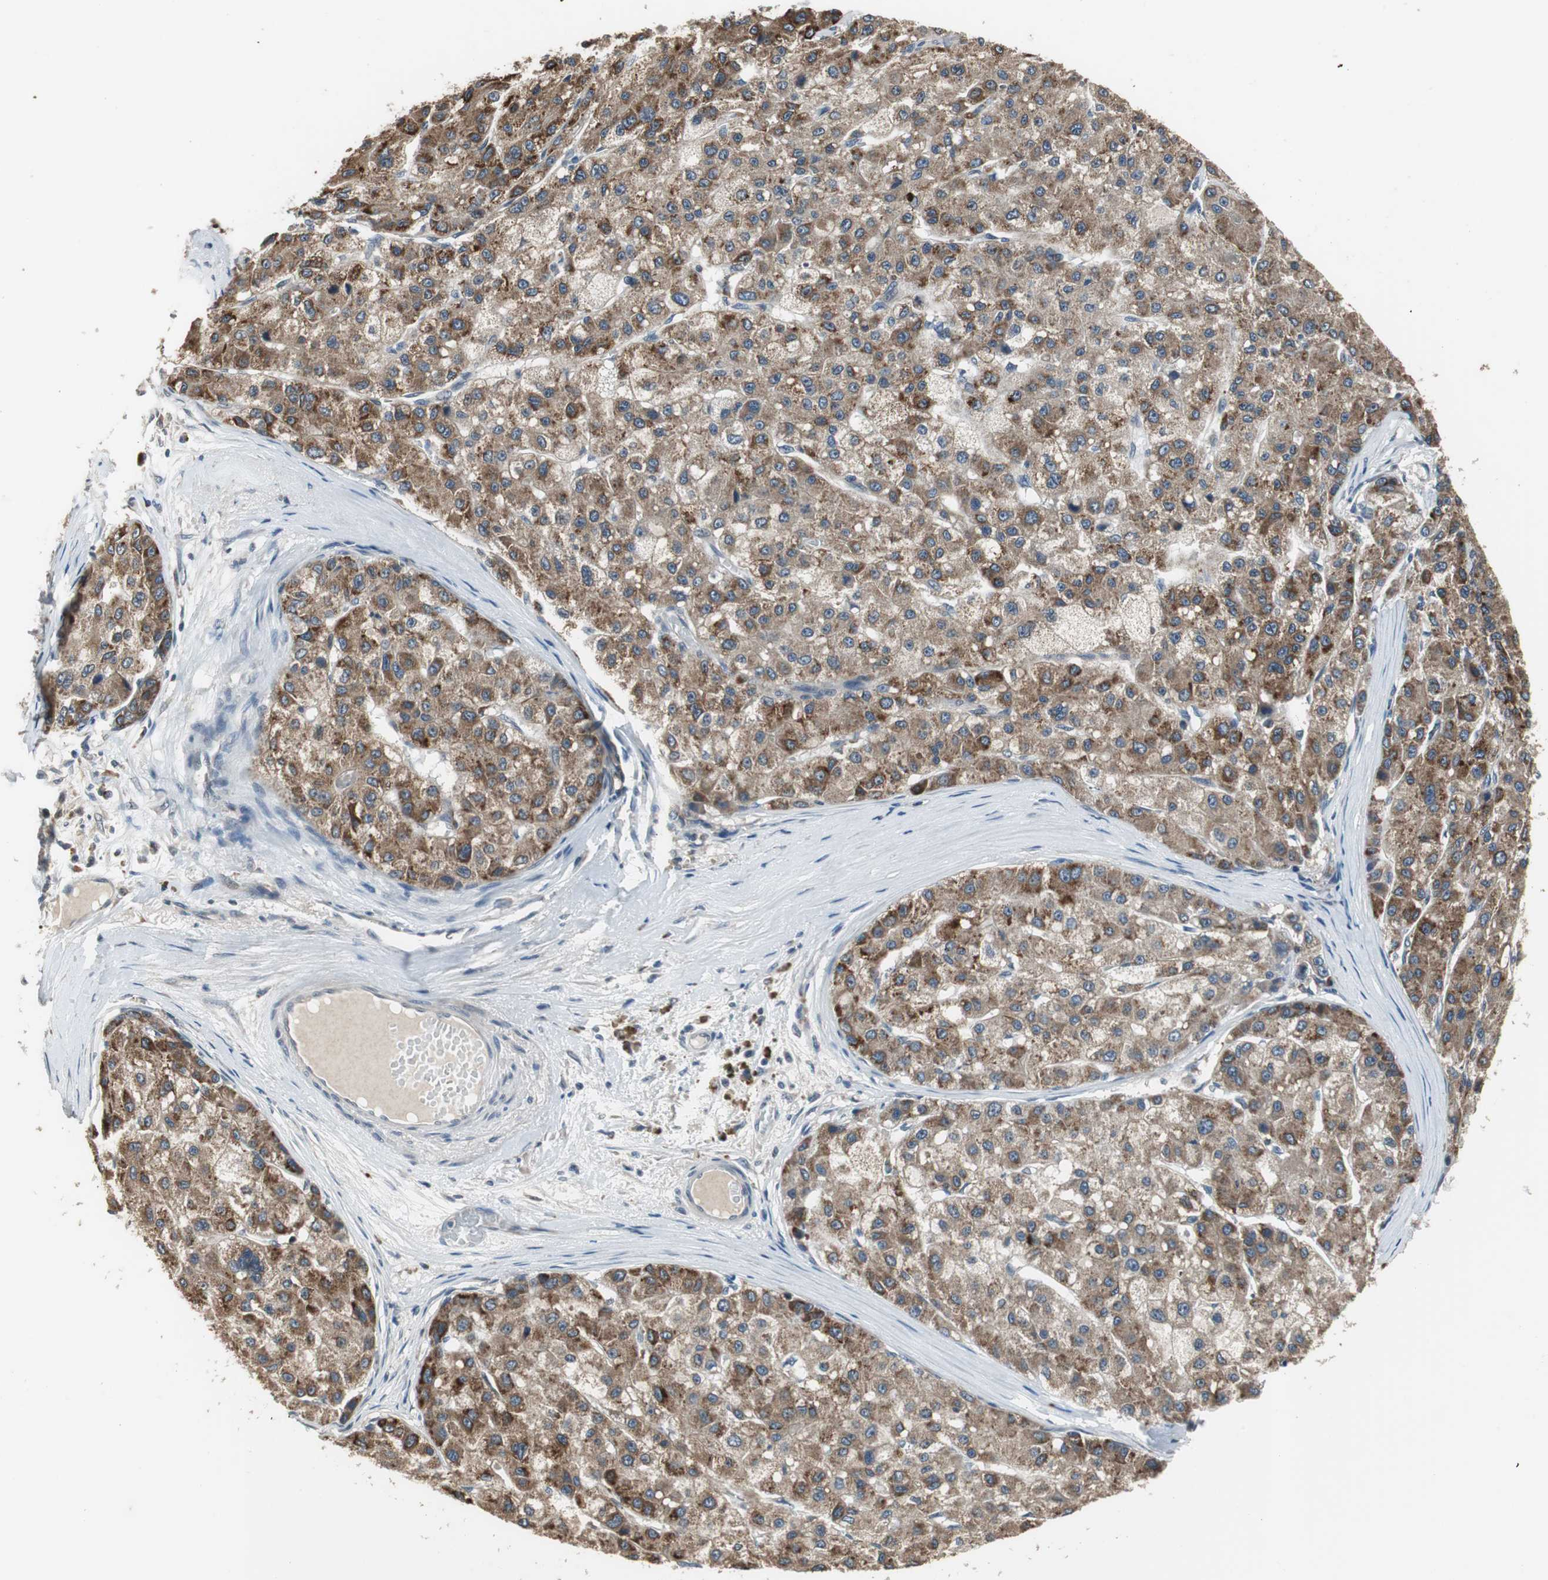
{"staining": {"intensity": "moderate", "quantity": ">75%", "location": "cytoplasmic/membranous"}, "tissue": "liver cancer", "cell_type": "Tumor cells", "image_type": "cancer", "snomed": [{"axis": "morphology", "description": "Carcinoma, Hepatocellular, NOS"}, {"axis": "topography", "description": "Liver"}], "caption": "Protein staining displays moderate cytoplasmic/membranous staining in about >75% of tumor cells in liver hepatocellular carcinoma.", "gene": "PI4KB", "patient": {"sex": "male", "age": 80}}